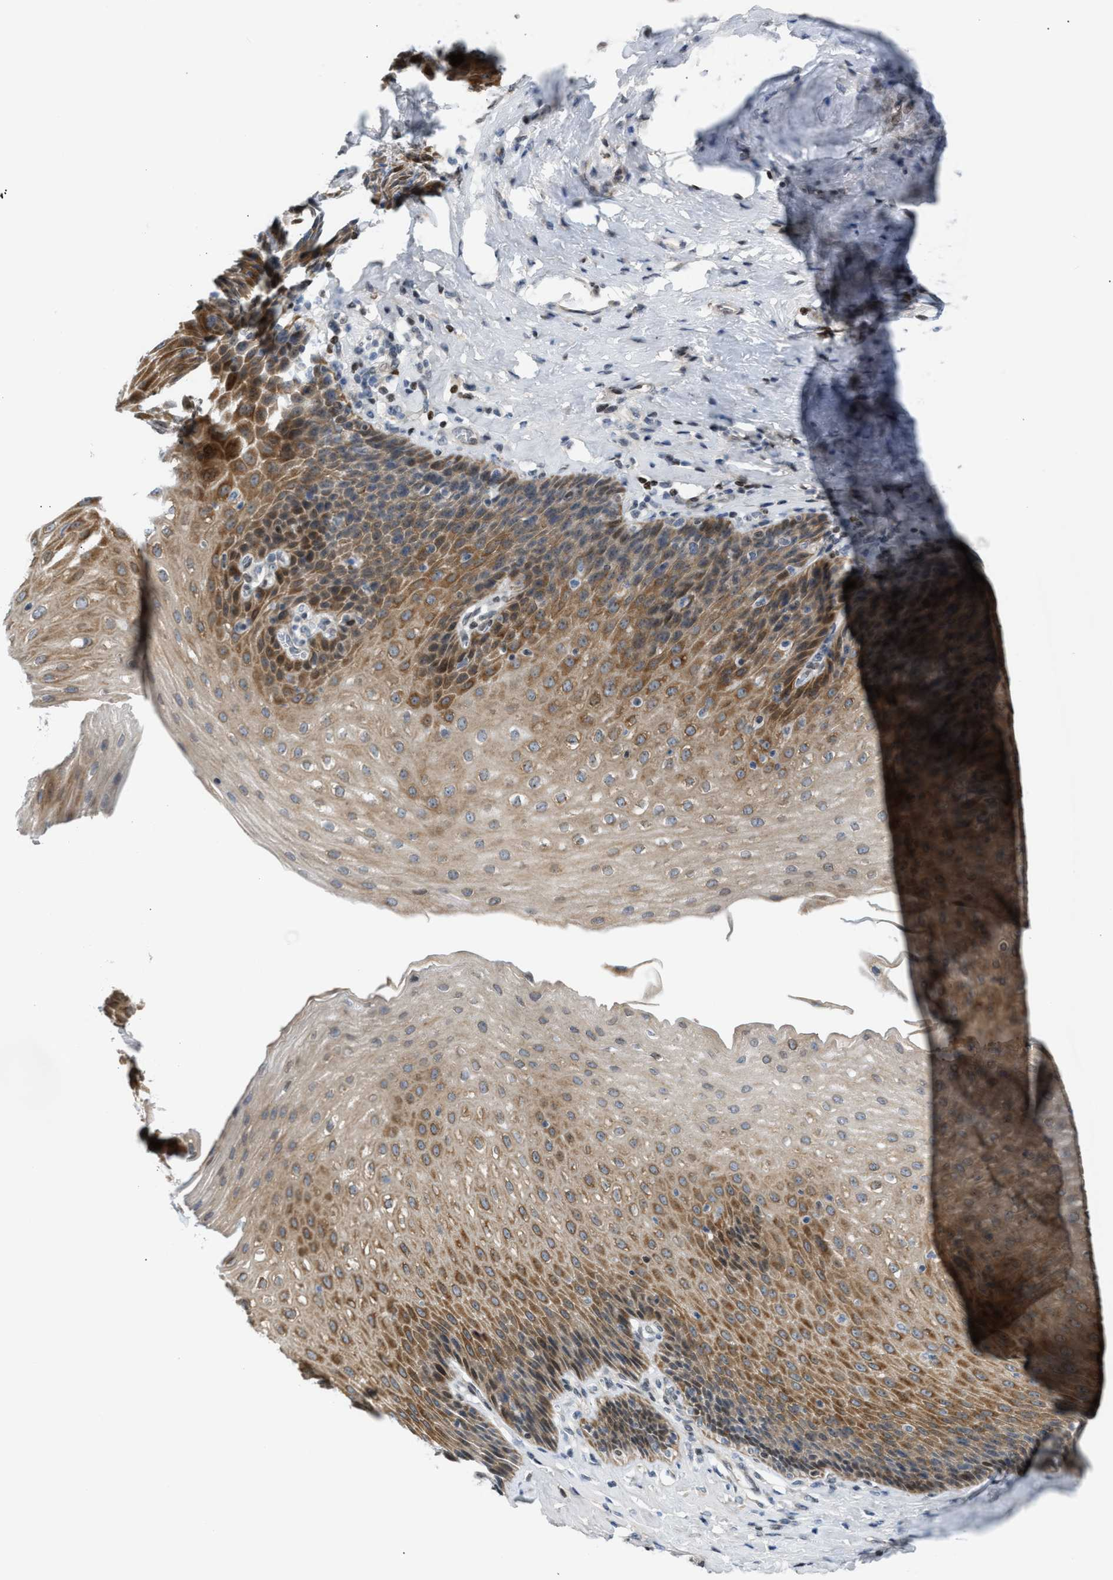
{"staining": {"intensity": "moderate", "quantity": ">75%", "location": "cytoplasmic/membranous"}, "tissue": "esophagus", "cell_type": "Squamous epithelial cells", "image_type": "normal", "snomed": [{"axis": "morphology", "description": "Normal tissue, NOS"}, {"axis": "topography", "description": "Esophagus"}], "caption": "Normal esophagus reveals moderate cytoplasmic/membranous positivity in about >75% of squamous epithelial cells (DAB (3,3'-diaminobenzidine) = brown stain, brightfield microscopy at high magnification)..", "gene": "NPS", "patient": {"sex": "female", "age": 61}}